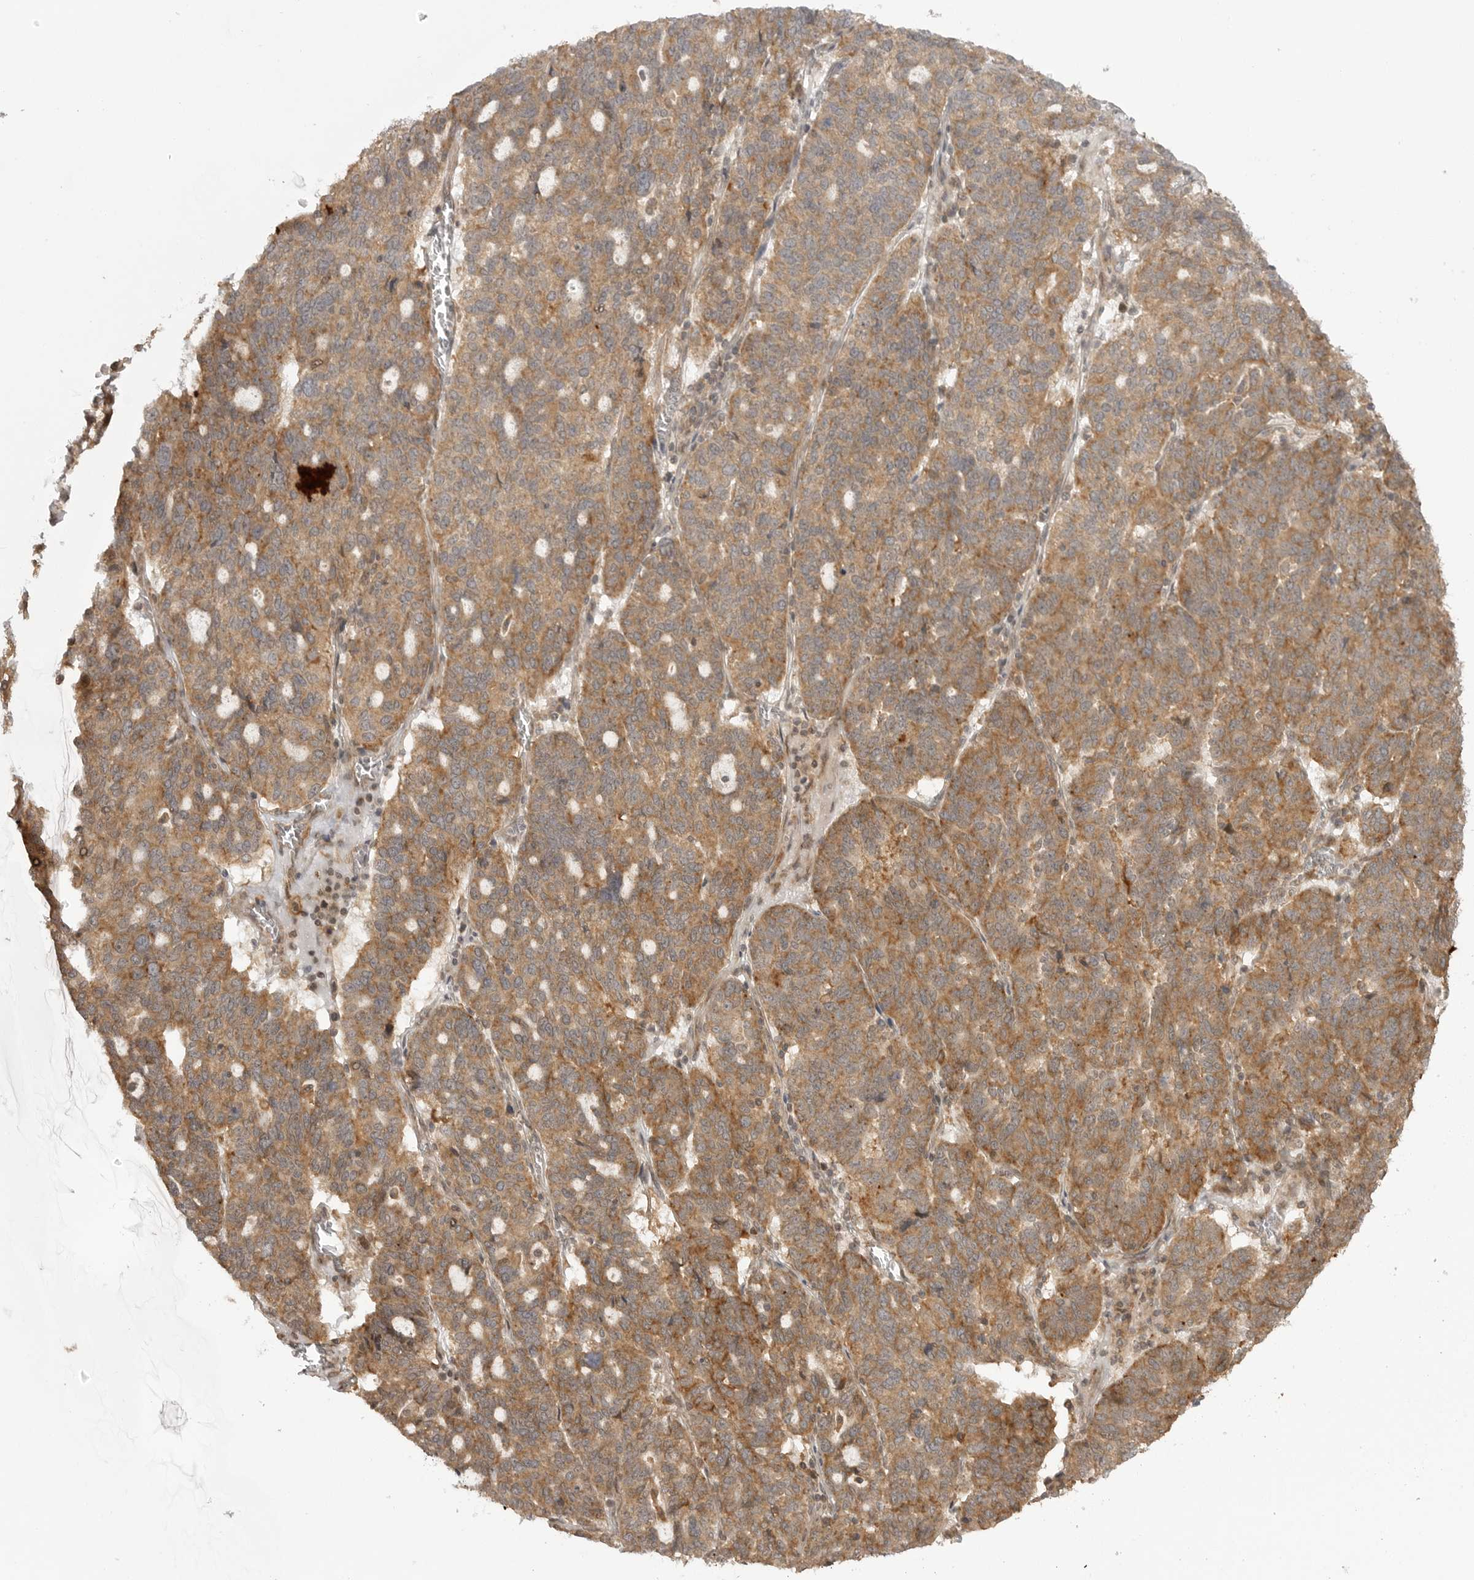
{"staining": {"intensity": "moderate", "quantity": ">75%", "location": "cytoplasmic/membranous"}, "tissue": "ovarian cancer", "cell_type": "Tumor cells", "image_type": "cancer", "snomed": [{"axis": "morphology", "description": "Cystadenocarcinoma, serous, NOS"}, {"axis": "topography", "description": "Ovary"}], "caption": "The micrograph reveals a brown stain indicating the presence of a protein in the cytoplasmic/membranous of tumor cells in ovarian serous cystadenocarcinoma.", "gene": "FAT3", "patient": {"sex": "female", "age": 59}}